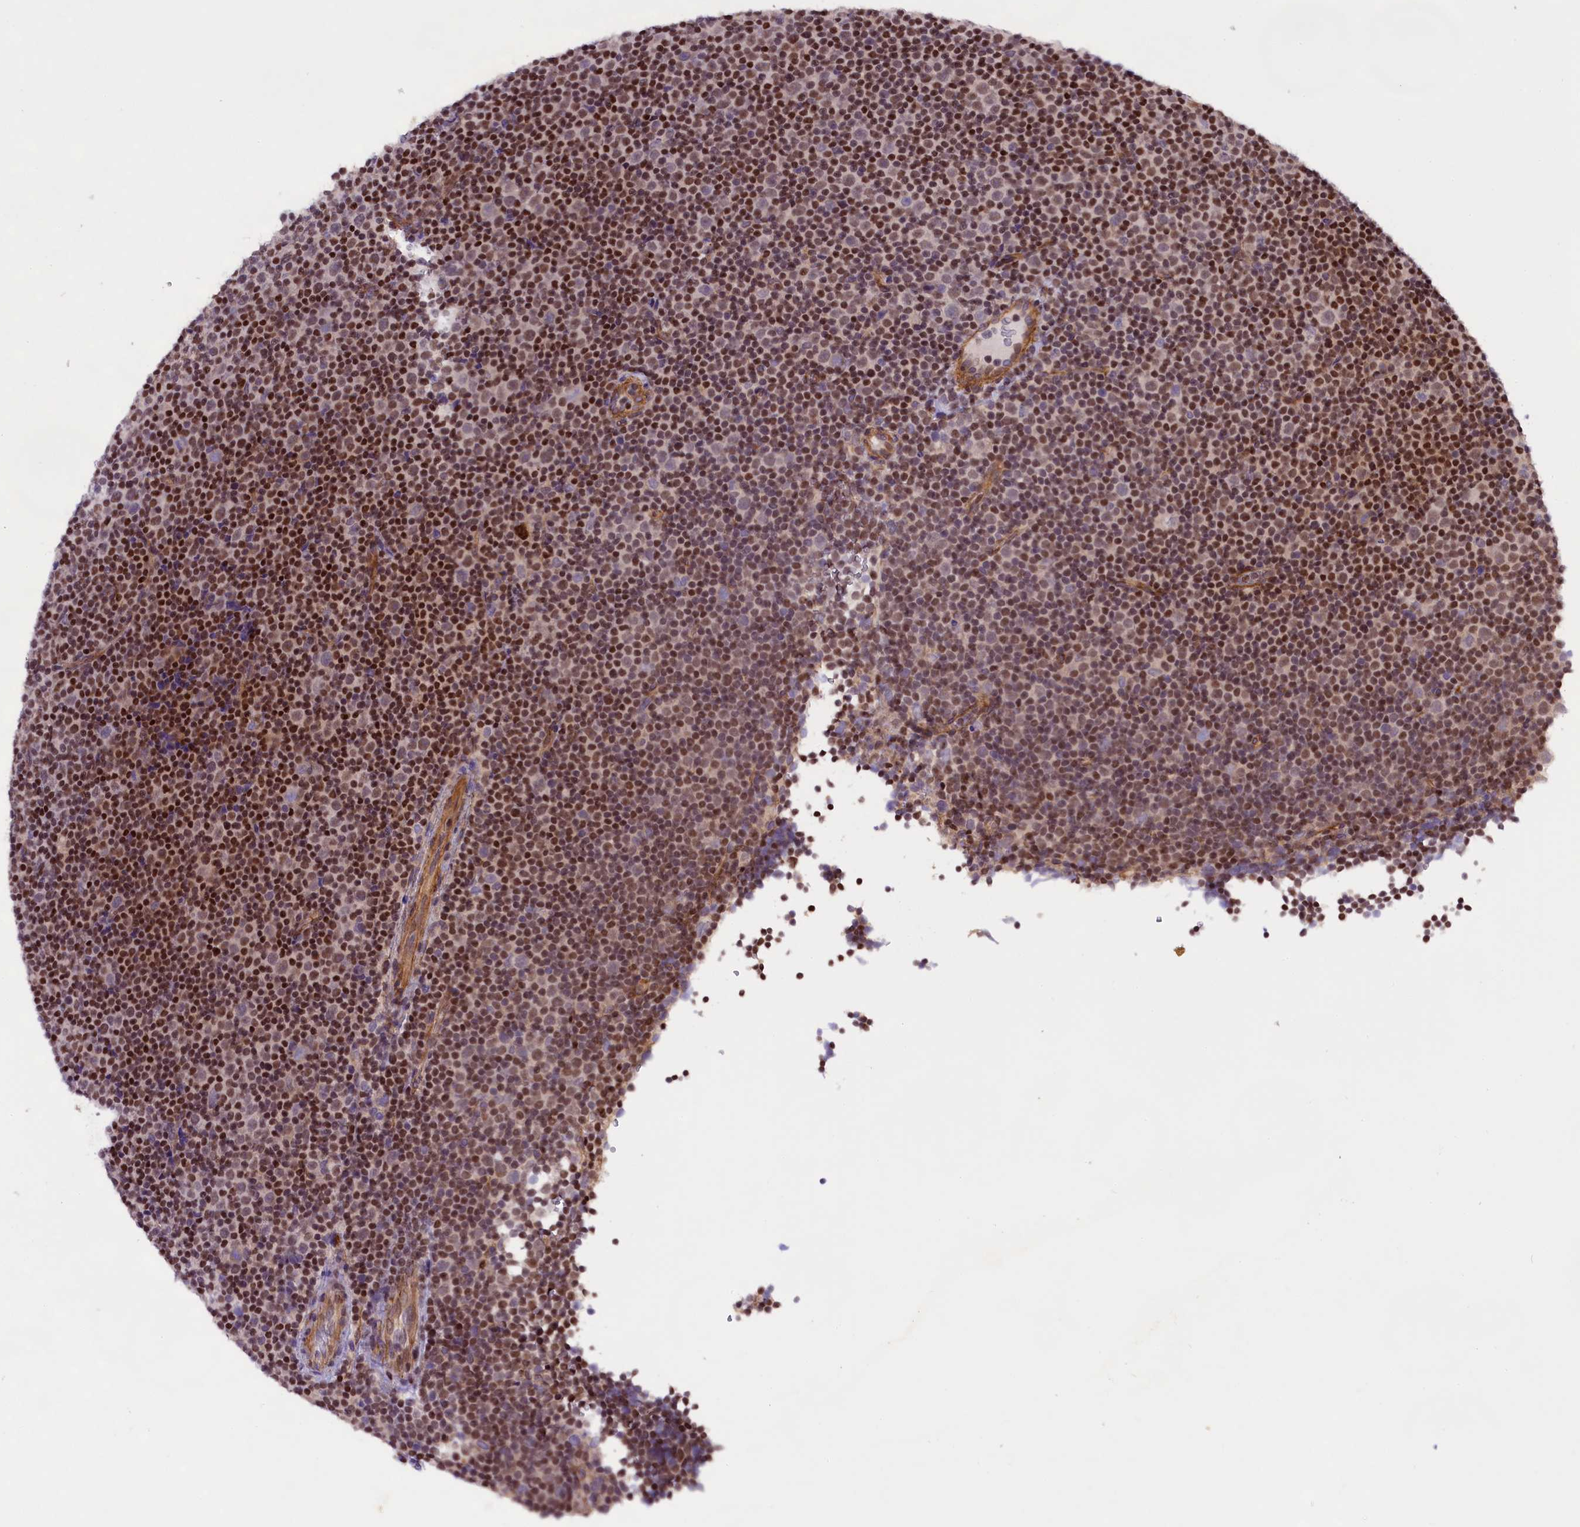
{"staining": {"intensity": "moderate", "quantity": ">75%", "location": "nuclear"}, "tissue": "lymphoma", "cell_type": "Tumor cells", "image_type": "cancer", "snomed": [{"axis": "morphology", "description": "Malignant lymphoma, non-Hodgkin's type, Low grade"}, {"axis": "topography", "description": "Lymph node"}], "caption": "There is medium levels of moderate nuclear staining in tumor cells of low-grade malignant lymphoma, non-Hodgkin's type, as demonstrated by immunohistochemical staining (brown color).", "gene": "SP4", "patient": {"sex": "female", "age": 67}}